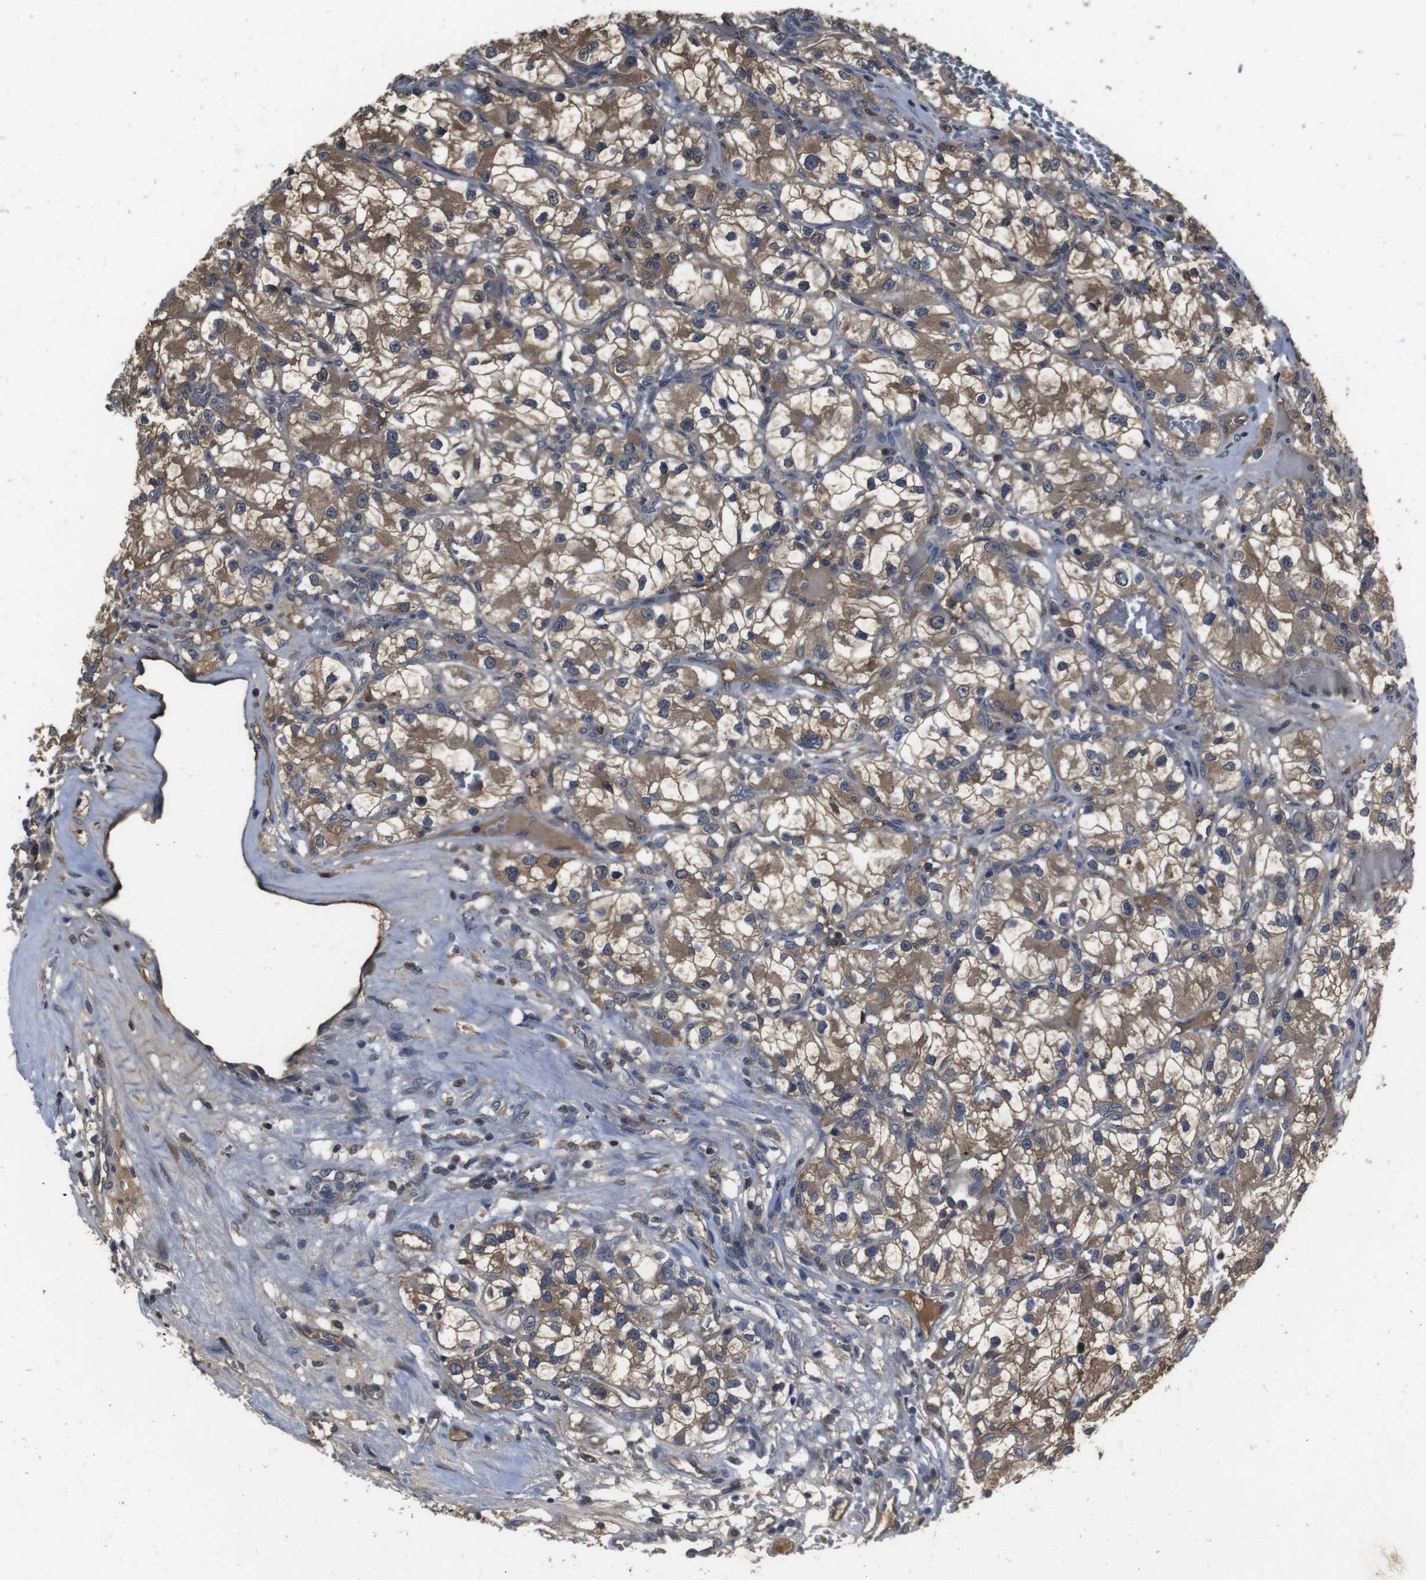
{"staining": {"intensity": "moderate", "quantity": ">75%", "location": "cytoplasmic/membranous"}, "tissue": "renal cancer", "cell_type": "Tumor cells", "image_type": "cancer", "snomed": [{"axis": "morphology", "description": "Adenocarcinoma, NOS"}, {"axis": "topography", "description": "Kidney"}], "caption": "An immunohistochemistry (IHC) micrograph of tumor tissue is shown. Protein staining in brown highlights moderate cytoplasmic/membranous positivity in adenocarcinoma (renal) within tumor cells.", "gene": "CXCL11", "patient": {"sex": "female", "age": 57}}